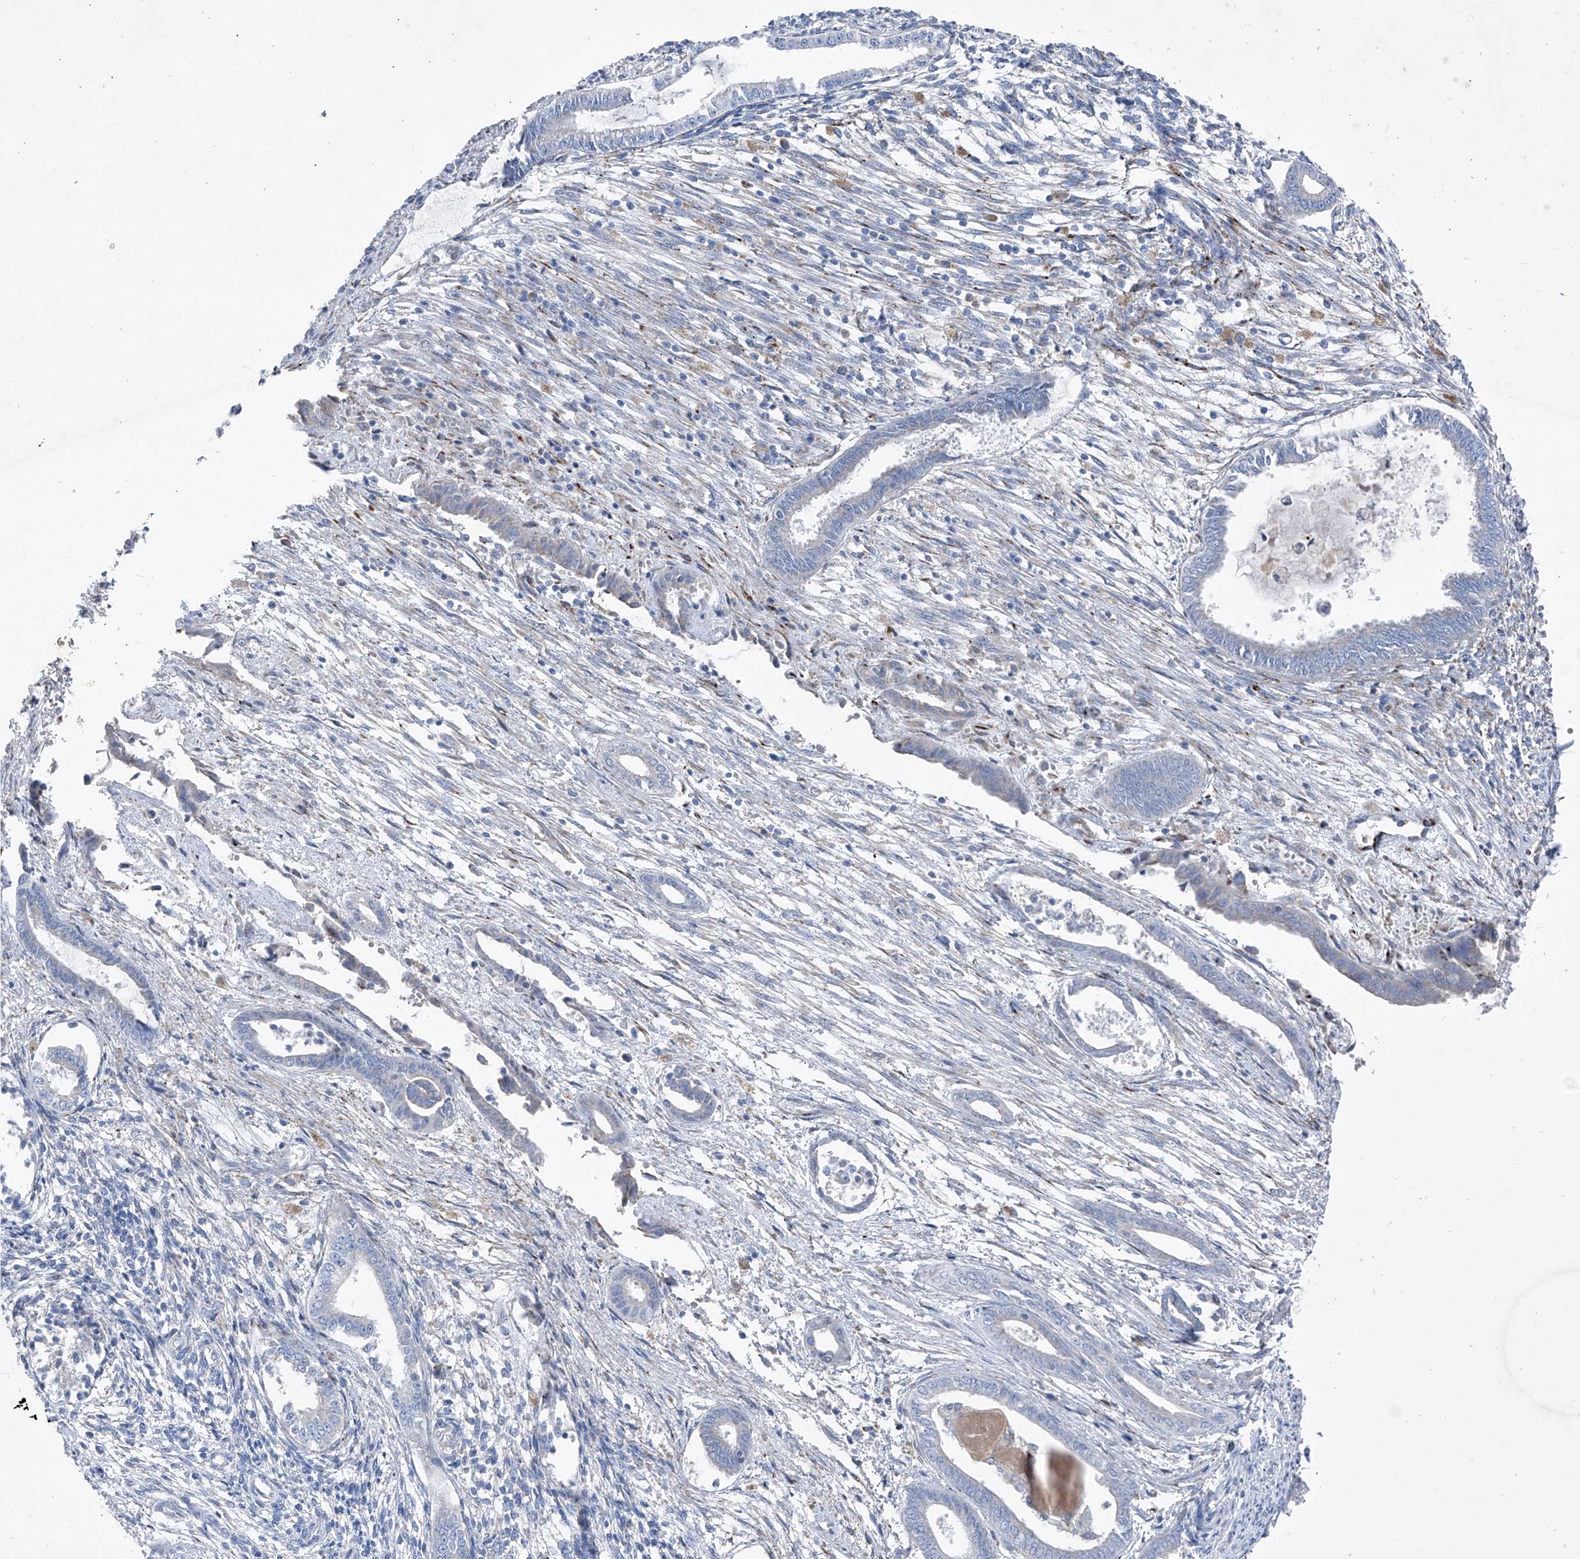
{"staining": {"intensity": "negative", "quantity": "none", "location": "none"}, "tissue": "endometrium", "cell_type": "Cells in endometrial stroma", "image_type": "normal", "snomed": [{"axis": "morphology", "description": "Normal tissue, NOS"}, {"axis": "topography", "description": "Endometrium"}], "caption": "Human endometrium stained for a protein using IHC exhibits no expression in cells in endometrial stroma.", "gene": "IFI27", "patient": {"sex": "female", "age": 56}}